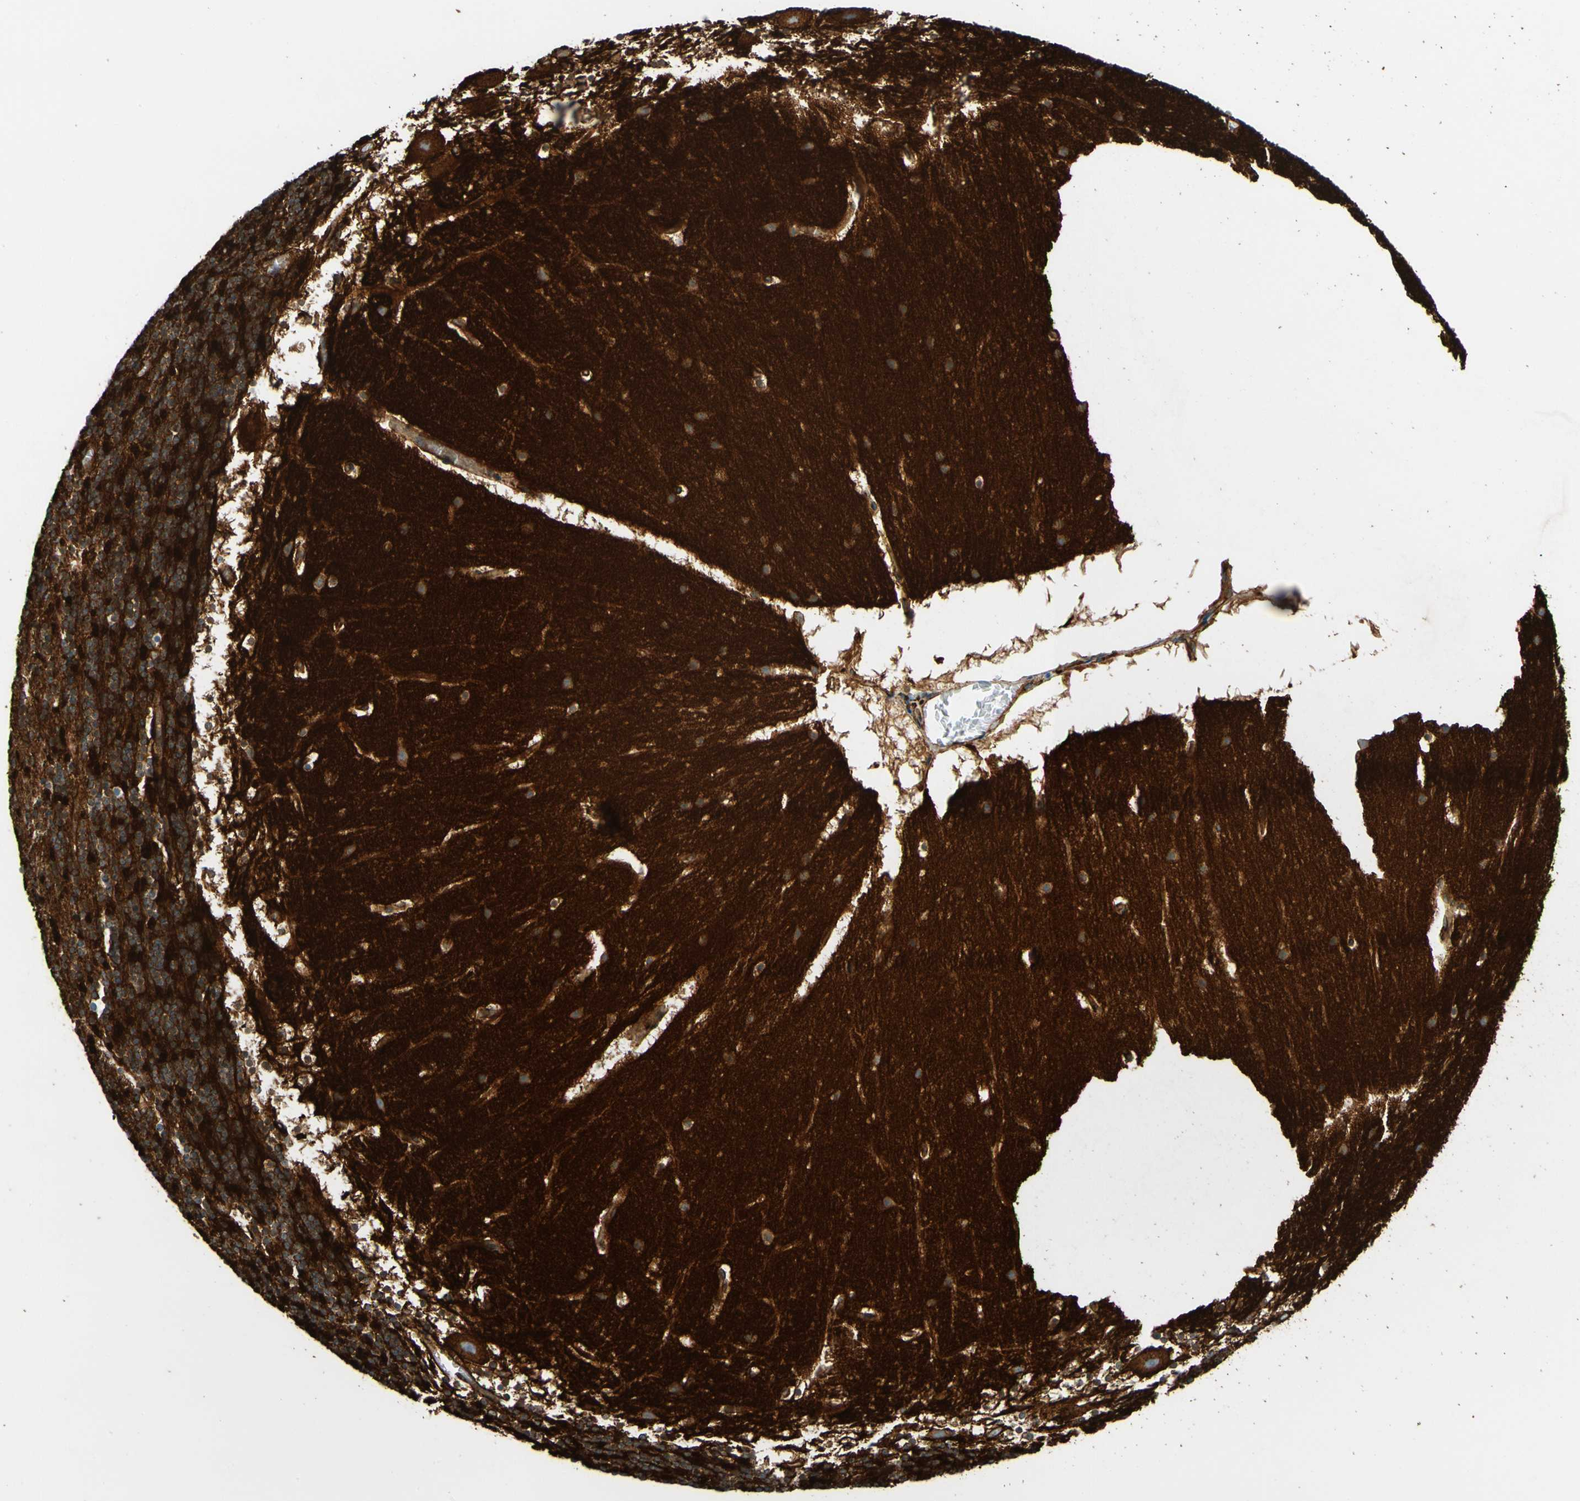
{"staining": {"intensity": "strong", "quantity": ">75%", "location": "cytoplasmic/membranous"}, "tissue": "cerebellum", "cell_type": "Cells in granular layer", "image_type": "normal", "snomed": [{"axis": "morphology", "description": "Normal tissue, NOS"}, {"axis": "topography", "description": "Cerebellum"}], "caption": "IHC photomicrograph of normal cerebellum: human cerebellum stained using IHC reveals high levels of strong protein expression localized specifically in the cytoplasmic/membranous of cells in granular layer, appearing as a cytoplasmic/membranous brown color.", "gene": "SPTAN1", "patient": {"sex": "male", "age": 45}}